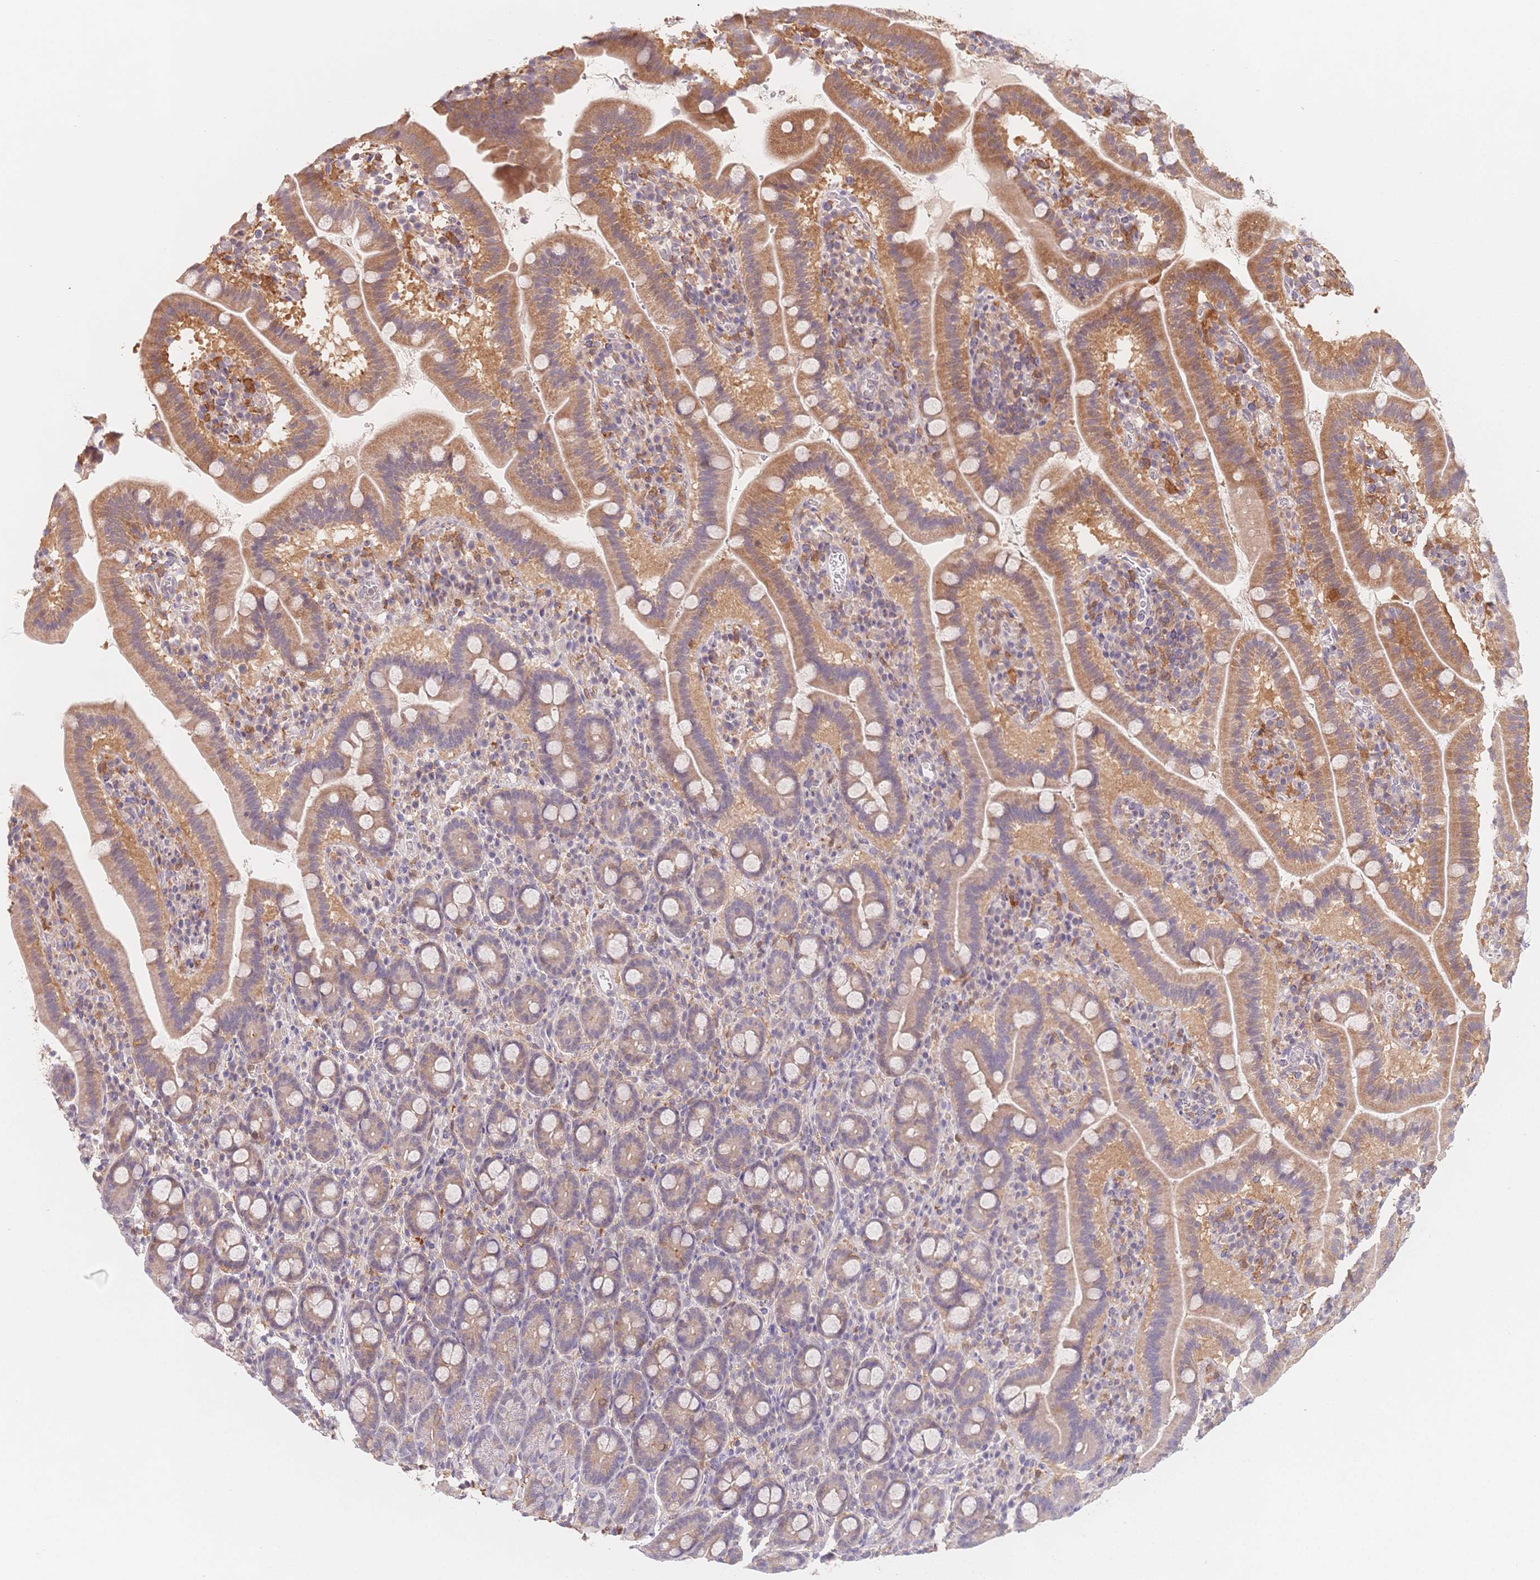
{"staining": {"intensity": "moderate", "quantity": ">75%", "location": "cytoplasmic/membranous"}, "tissue": "small intestine", "cell_type": "Glandular cells", "image_type": "normal", "snomed": [{"axis": "morphology", "description": "Normal tissue, NOS"}, {"axis": "topography", "description": "Small intestine"}], "caption": "Brown immunohistochemical staining in normal human small intestine exhibits moderate cytoplasmic/membranous positivity in about >75% of glandular cells. Immunohistochemistry stains the protein in brown and the nuclei are stained blue.", "gene": "C12orf75", "patient": {"sex": "male", "age": 26}}